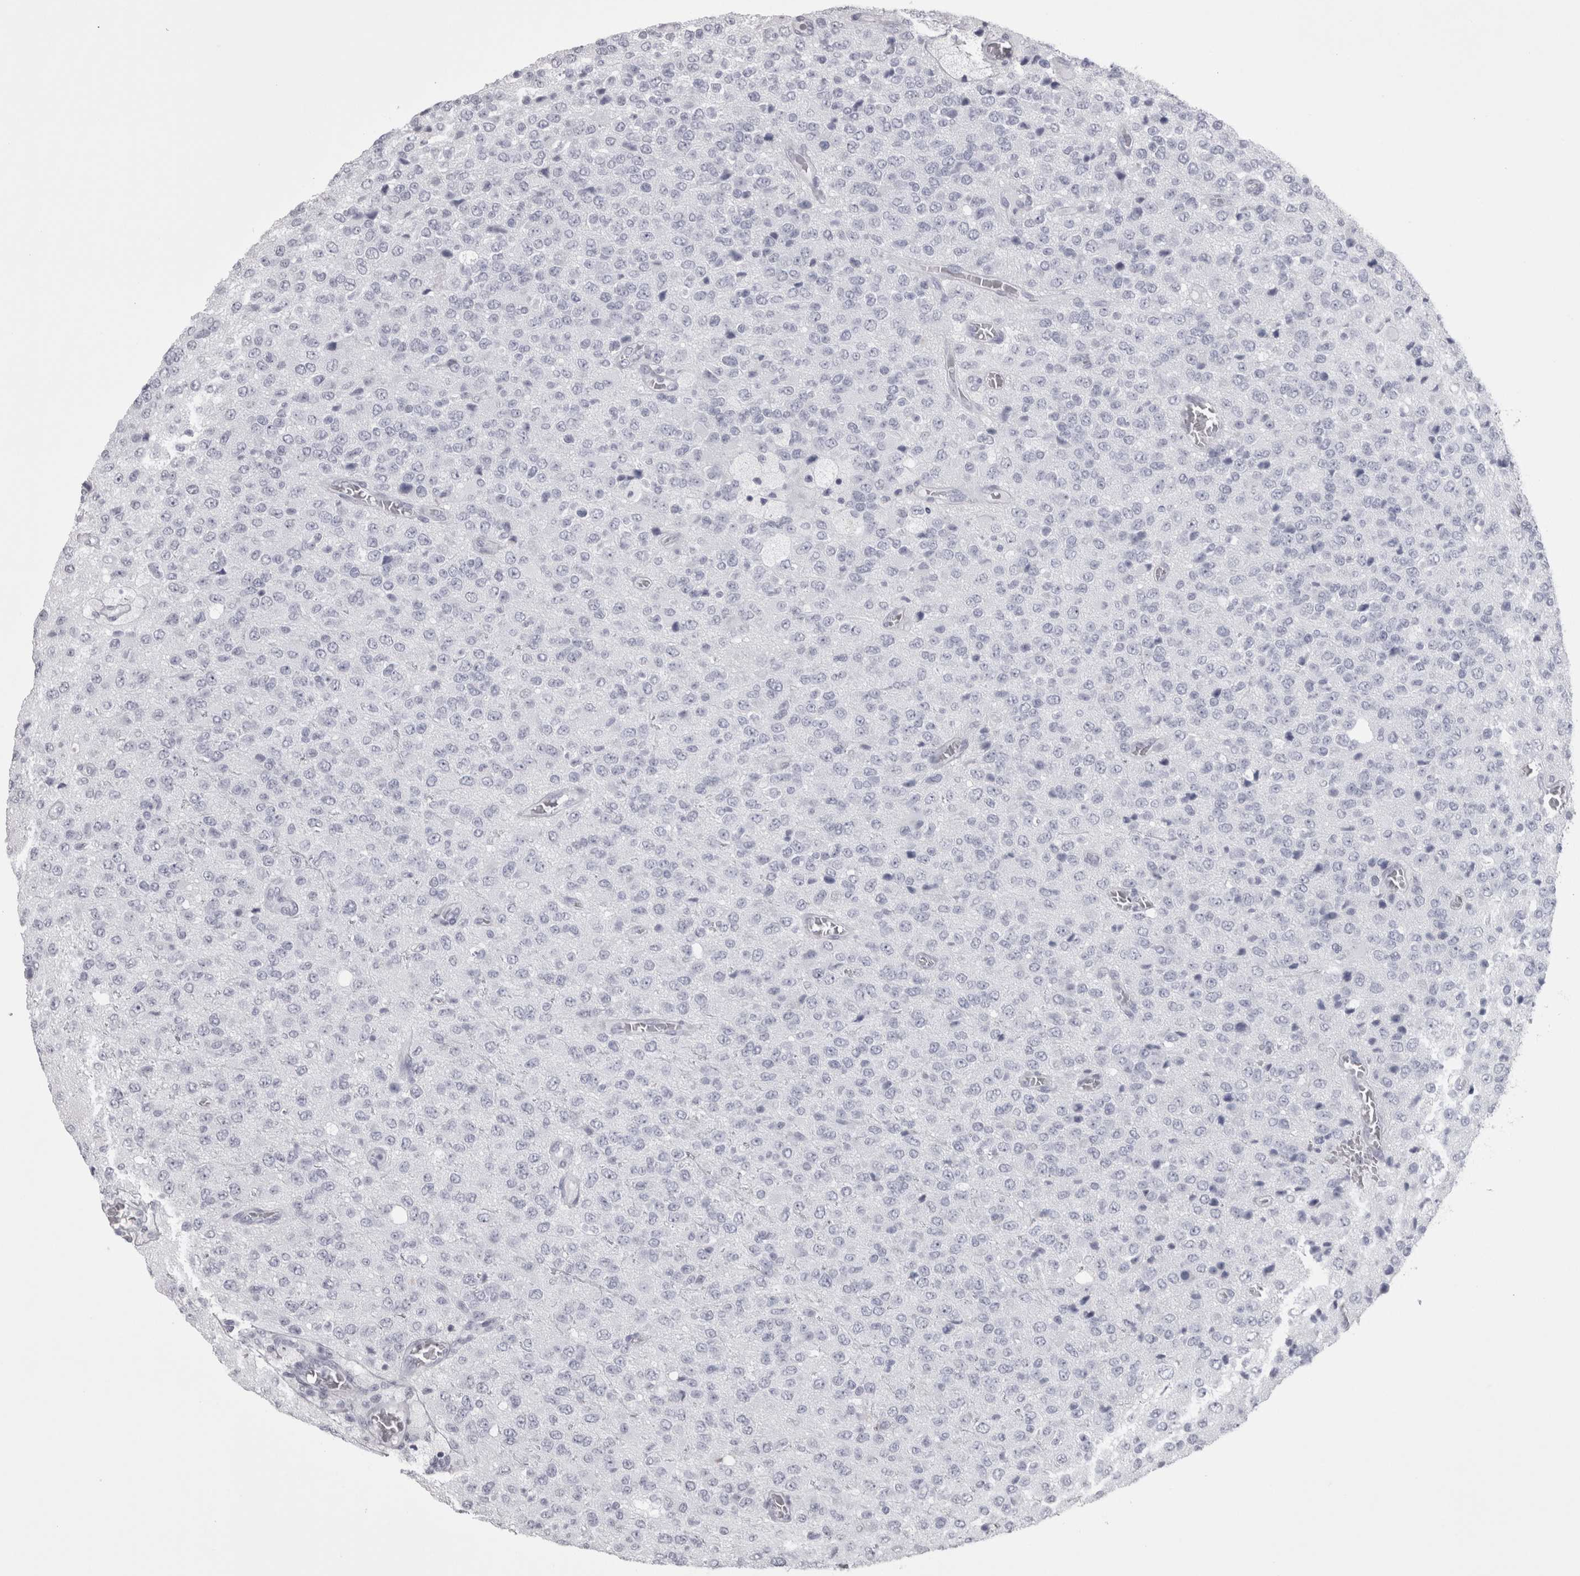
{"staining": {"intensity": "negative", "quantity": "none", "location": "none"}, "tissue": "glioma", "cell_type": "Tumor cells", "image_type": "cancer", "snomed": [{"axis": "morphology", "description": "Glioma, malignant, High grade"}, {"axis": "topography", "description": "pancreas cauda"}], "caption": "Malignant high-grade glioma stained for a protein using immunohistochemistry (IHC) exhibits no expression tumor cells.", "gene": "SKAP1", "patient": {"sex": "male", "age": 60}}